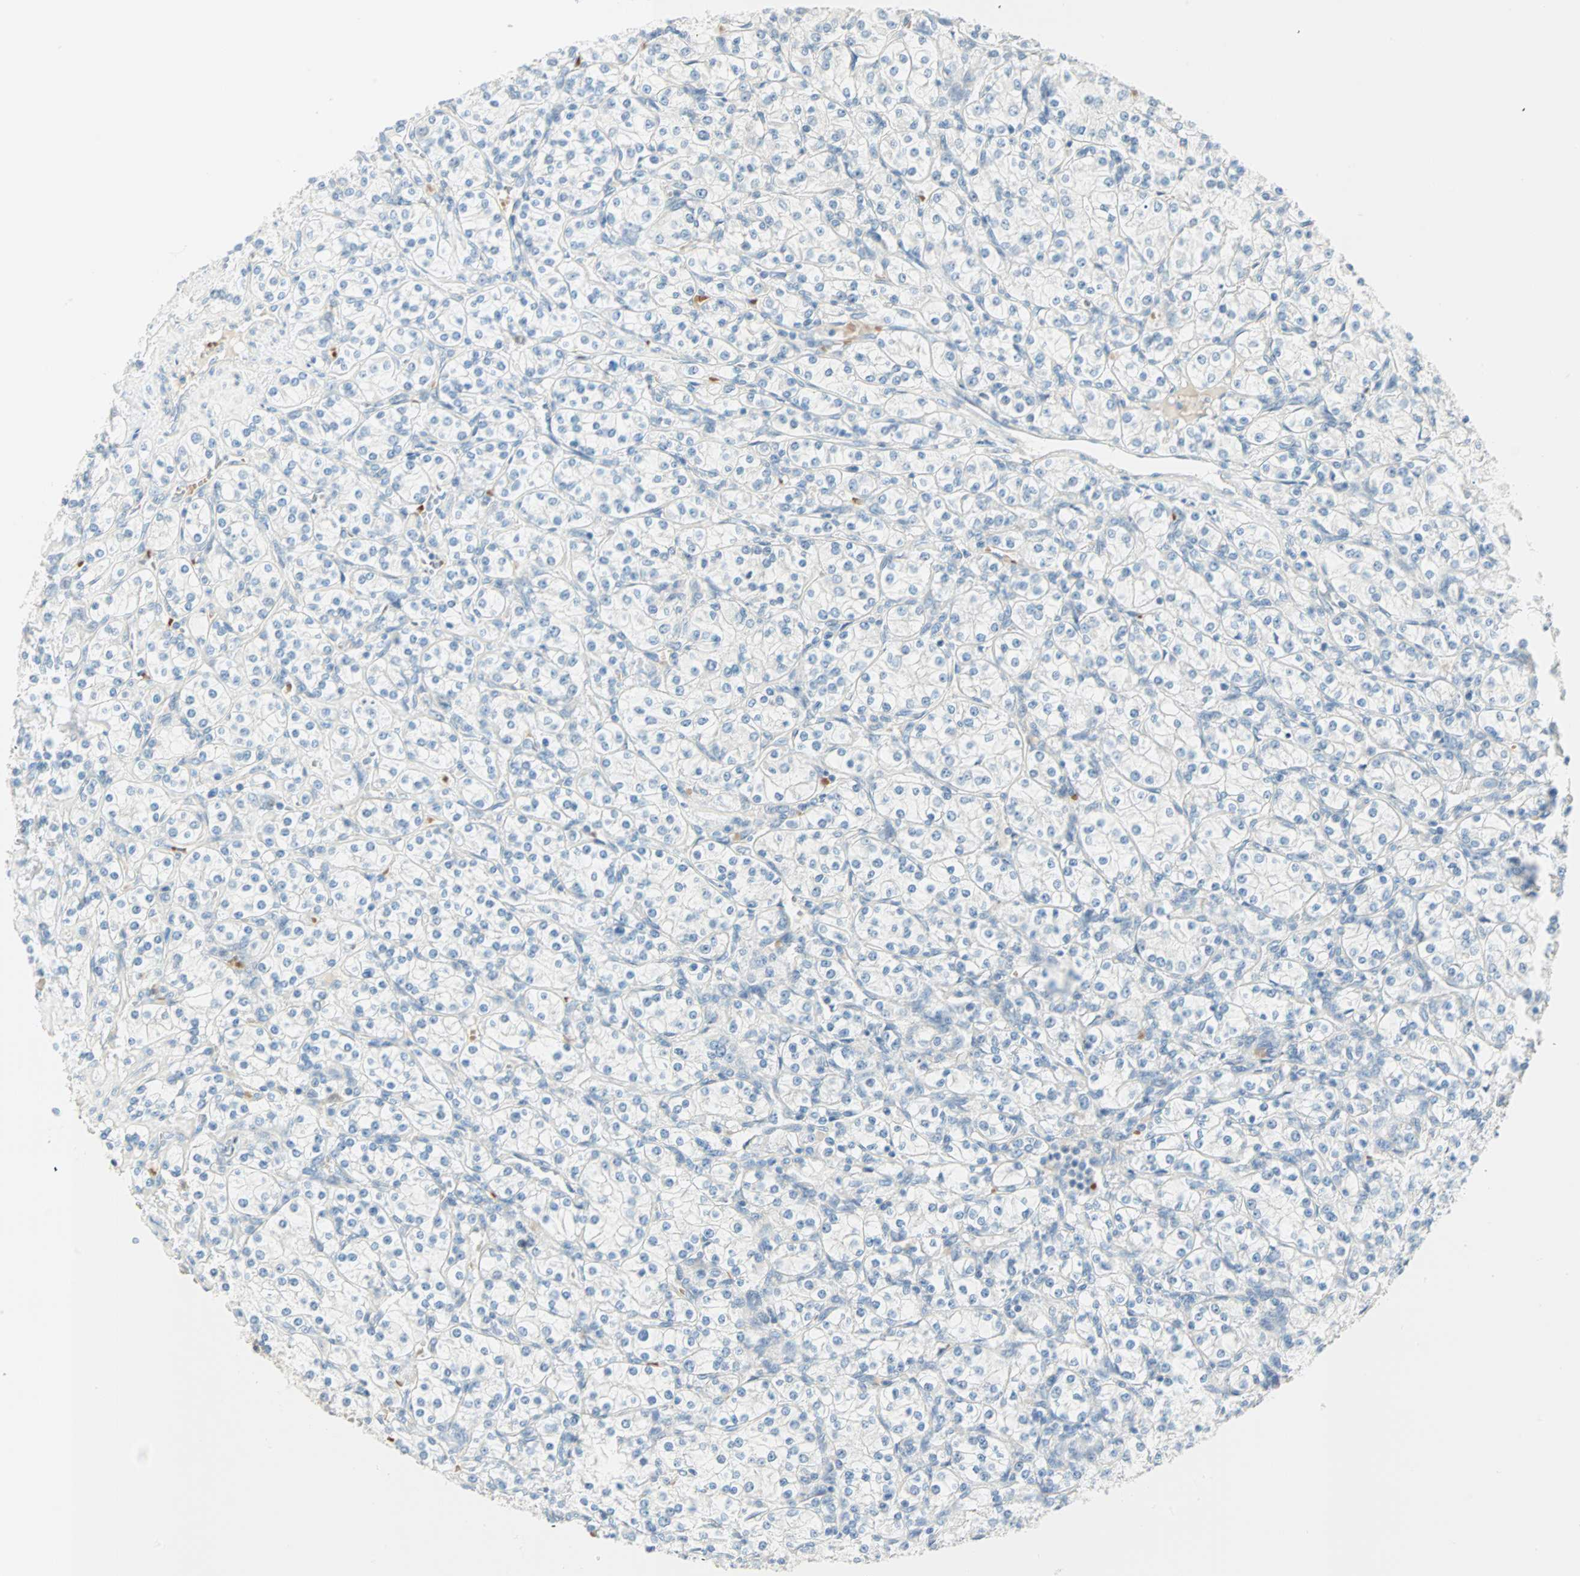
{"staining": {"intensity": "negative", "quantity": "none", "location": "none"}, "tissue": "renal cancer", "cell_type": "Tumor cells", "image_type": "cancer", "snomed": [{"axis": "morphology", "description": "Adenocarcinoma, NOS"}, {"axis": "topography", "description": "Kidney"}], "caption": "High magnification brightfield microscopy of adenocarcinoma (renal) stained with DAB (3,3'-diaminobenzidine) (brown) and counterstained with hematoxylin (blue): tumor cells show no significant expression.", "gene": "BCAN", "patient": {"sex": "male", "age": 77}}